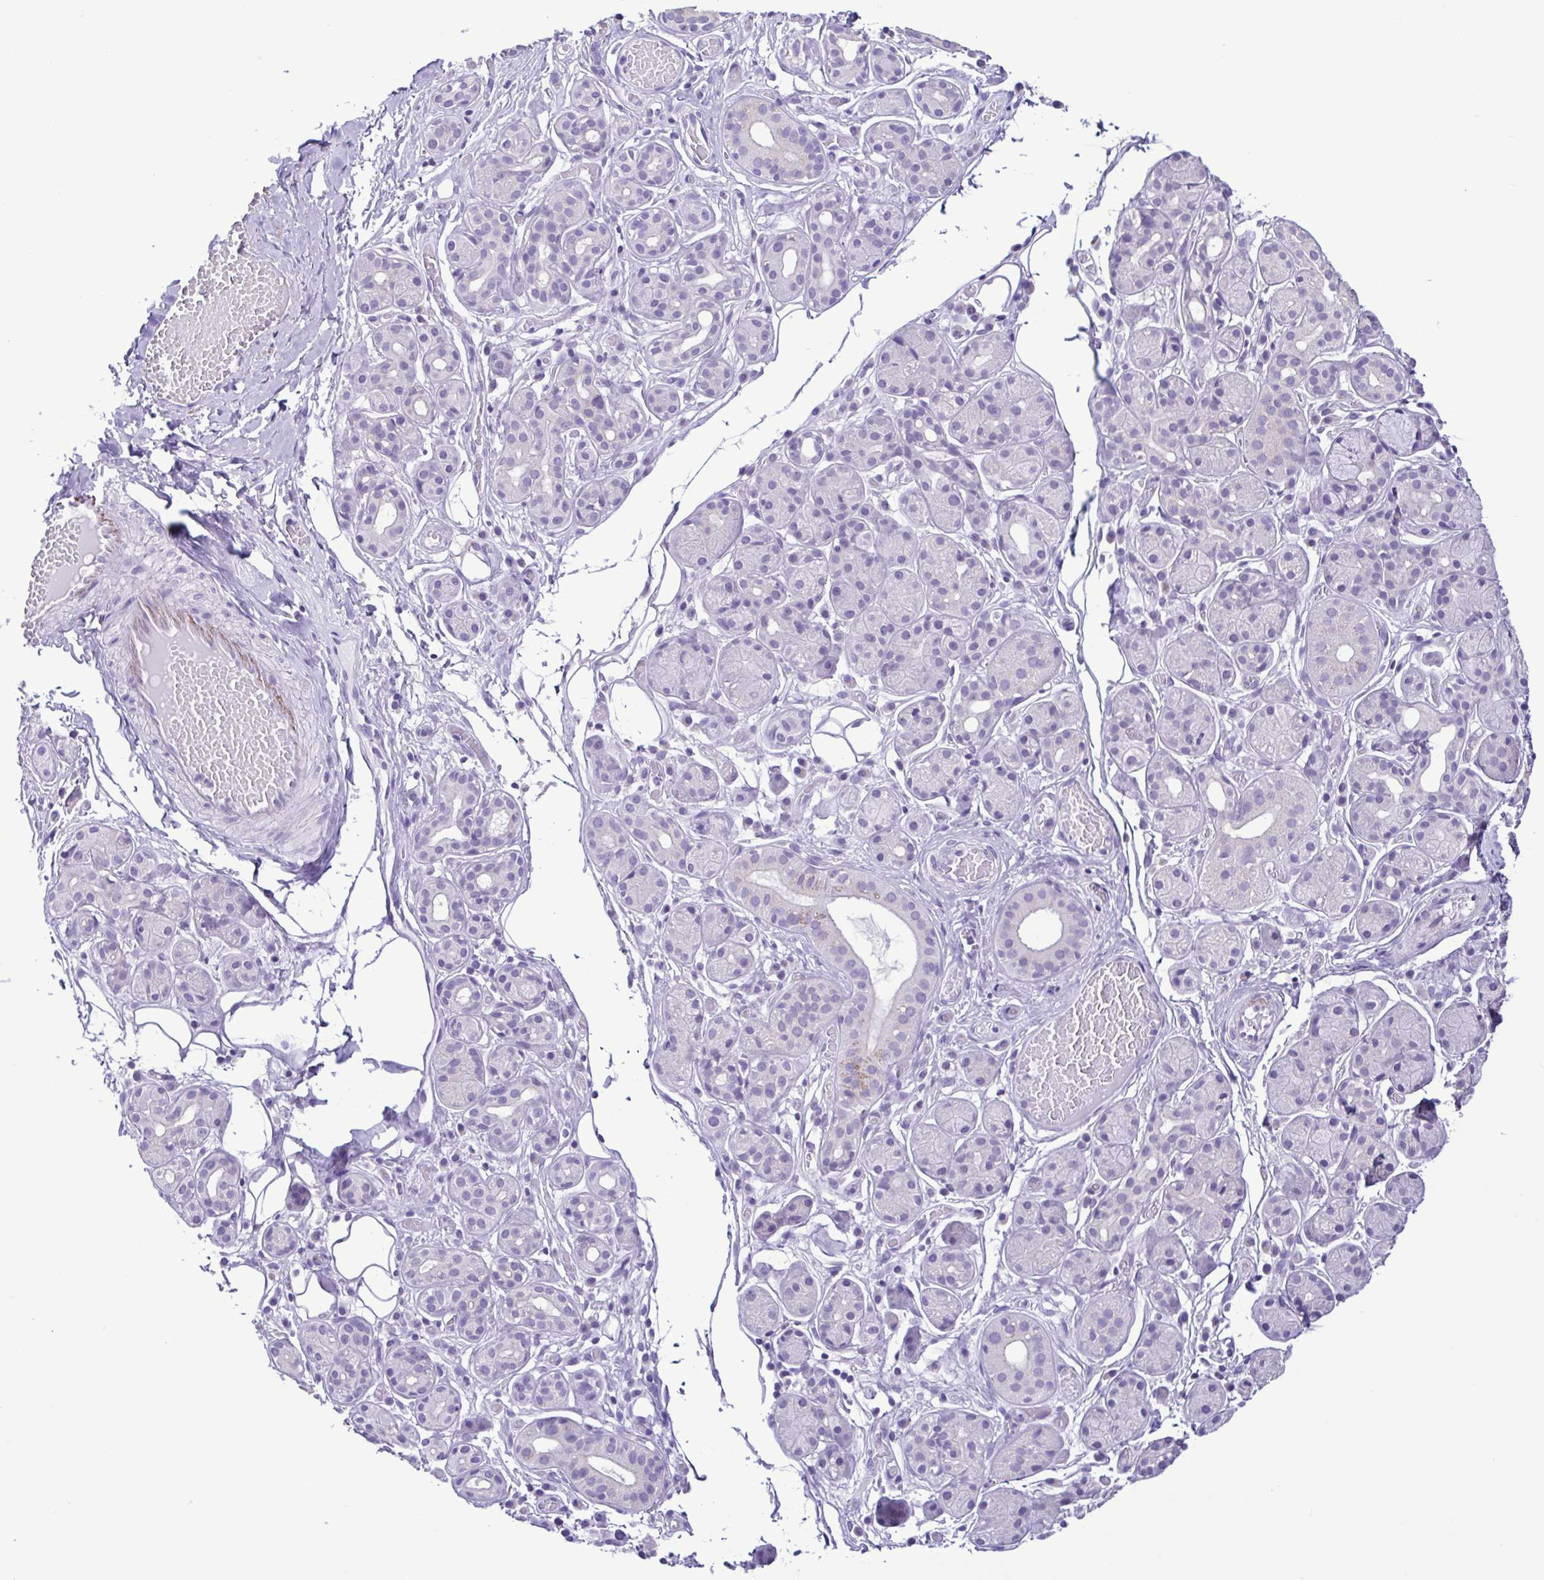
{"staining": {"intensity": "negative", "quantity": "none", "location": "none"}, "tissue": "salivary gland", "cell_type": "Glandular cells", "image_type": "normal", "snomed": [{"axis": "morphology", "description": "Normal tissue, NOS"}, {"axis": "topography", "description": "Salivary gland"}, {"axis": "topography", "description": "Peripheral nerve tissue"}], "caption": "This image is of normal salivary gland stained with immunohistochemistry (IHC) to label a protein in brown with the nuclei are counter-stained blue. There is no staining in glandular cells. (Brightfield microscopy of DAB immunohistochemistry at high magnification).", "gene": "CBY2", "patient": {"sex": "male", "age": 71}}